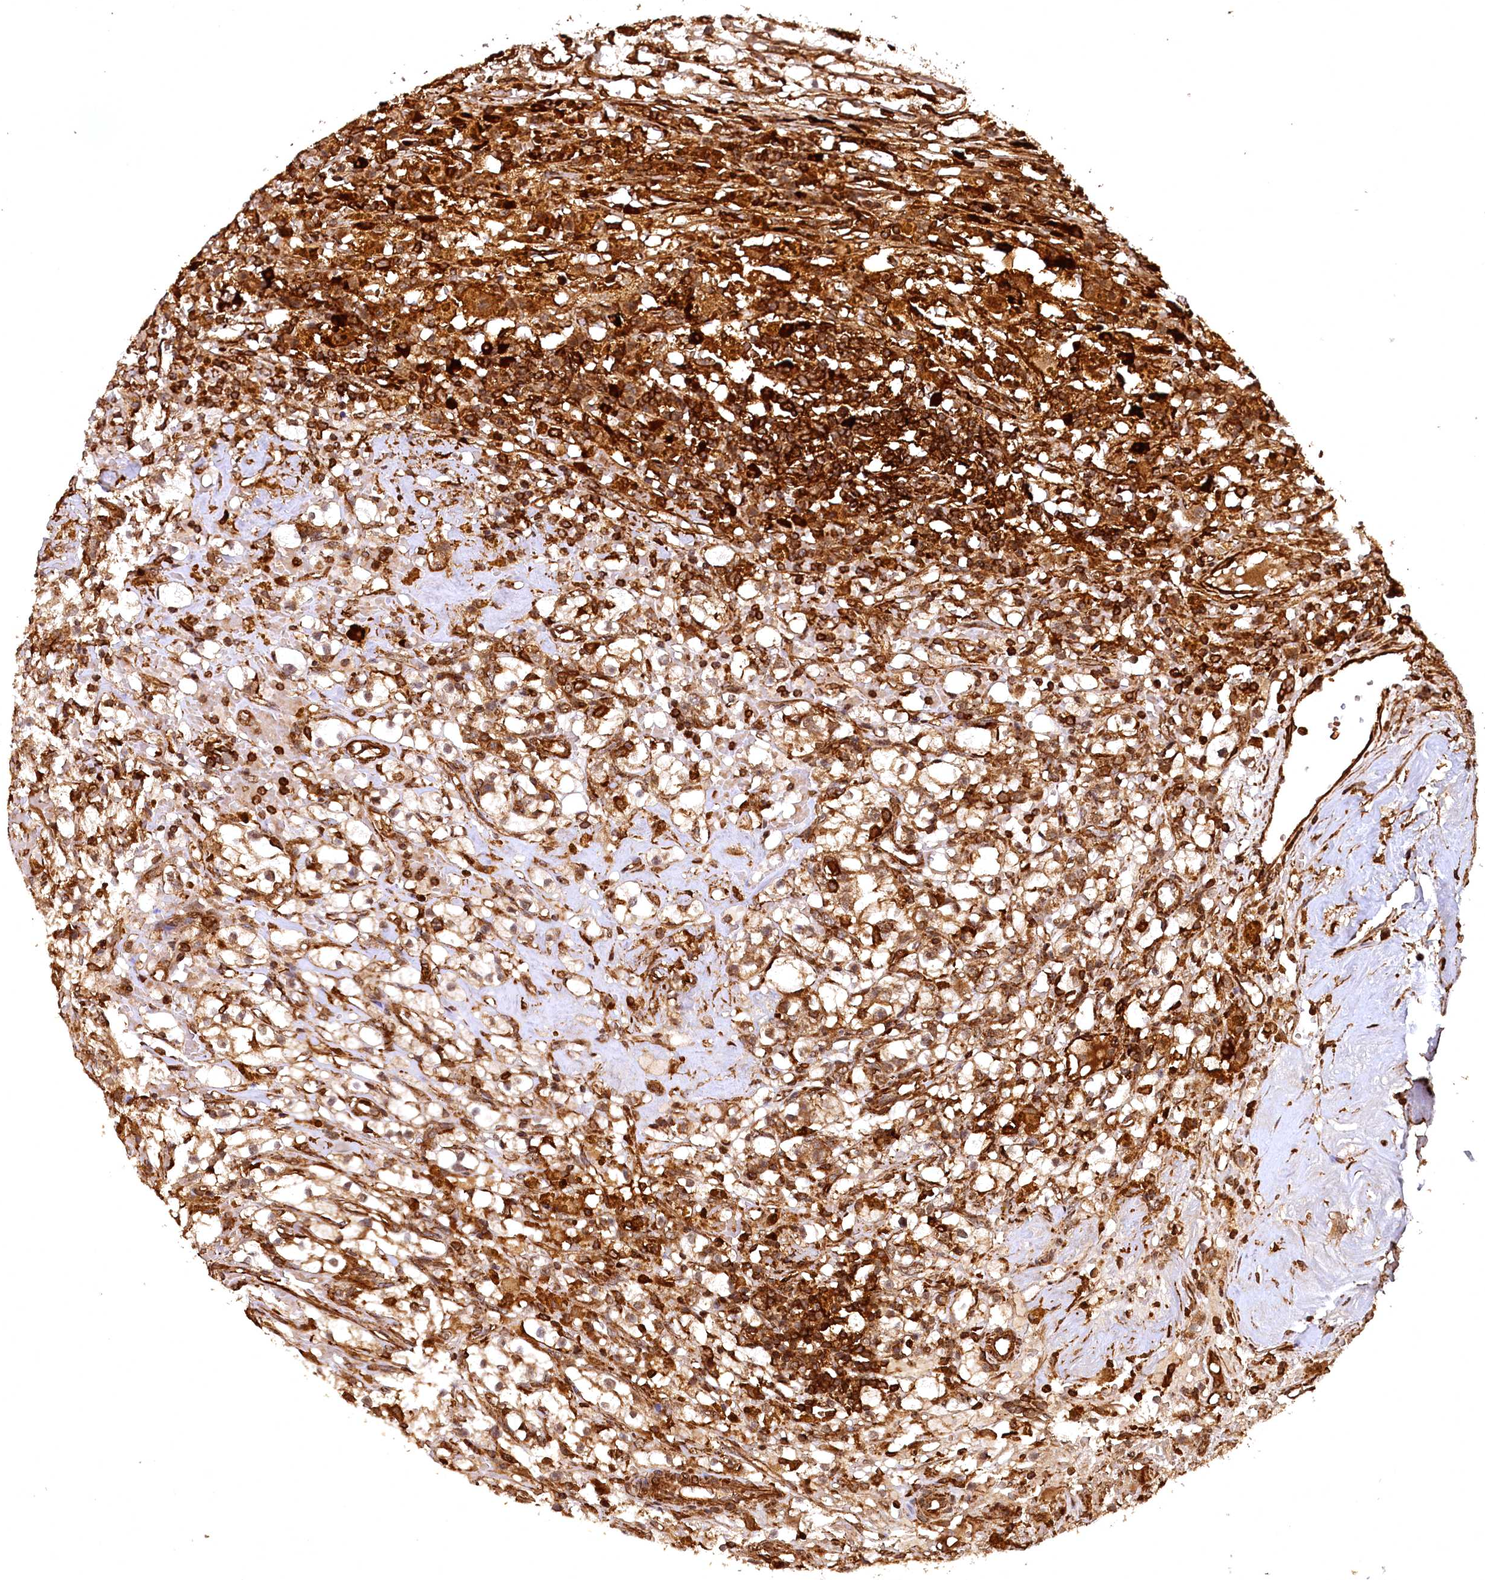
{"staining": {"intensity": "moderate", "quantity": ">75%", "location": "cytoplasmic/membranous"}, "tissue": "renal cancer", "cell_type": "Tumor cells", "image_type": "cancer", "snomed": [{"axis": "morphology", "description": "Adenocarcinoma, NOS"}, {"axis": "topography", "description": "Kidney"}], "caption": "A histopathology image of renal cancer stained for a protein shows moderate cytoplasmic/membranous brown staining in tumor cells.", "gene": "STUB1", "patient": {"sex": "male", "age": 56}}